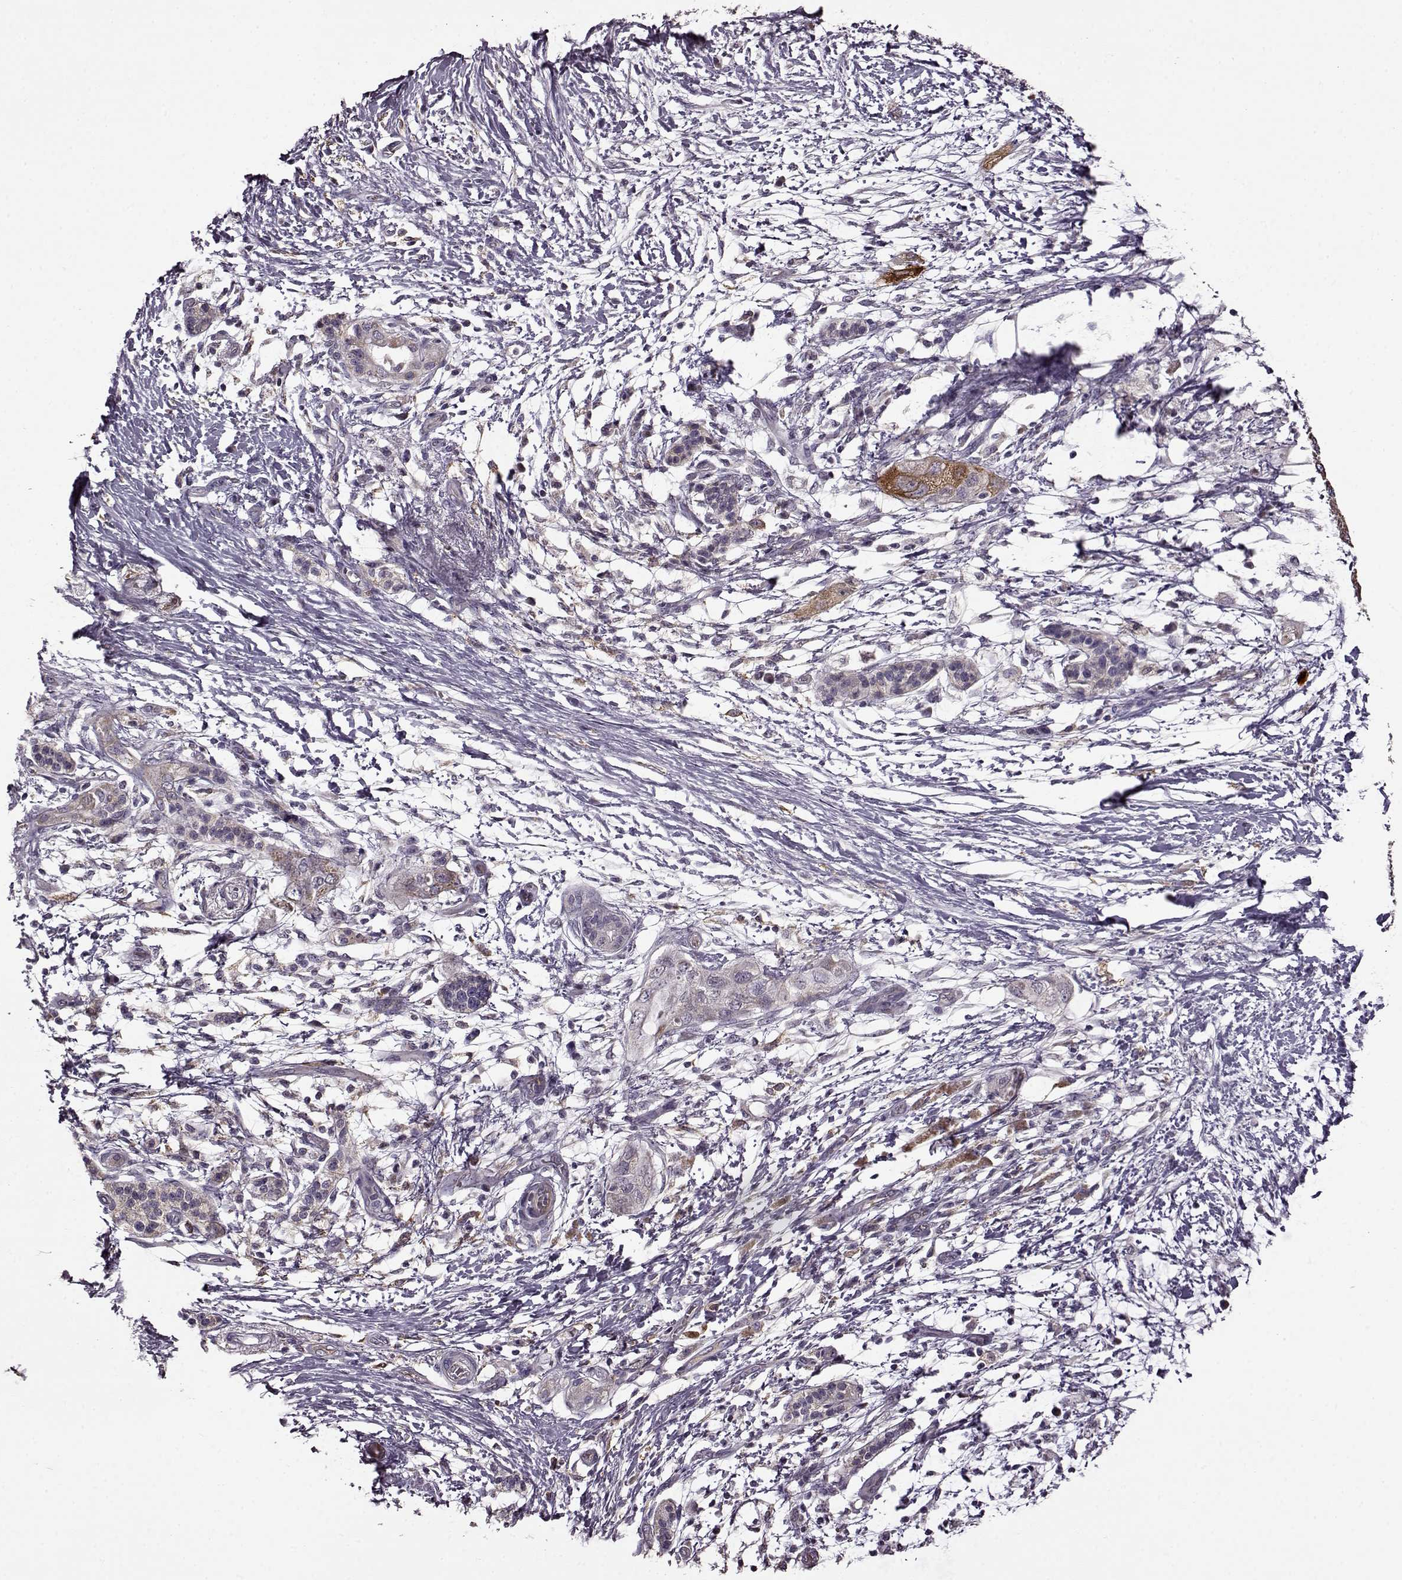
{"staining": {"intensity": "moderate", "quantity": ">75%", "location": "cytoplasmic/membranous"}, "tissue": "pancreatic cancer", "cell_type": "Tumor cells", "image_type": "cancer", "snomed": [{"axis": "morphology", "description": "Adenocarcinoma, NOS"}, {"axis": "topography", "description": "Pancreas"}], "caption": "Protein analysis of pancreatic cancer tissue displays moderate cytoplasmic/membranous expression in about >75% of tumor cells. (brown staining indicates protein expression, while blue staining denotes nuclei).", "gene": "MTSS1", "patient": {"sex": "female", "age": 72}}